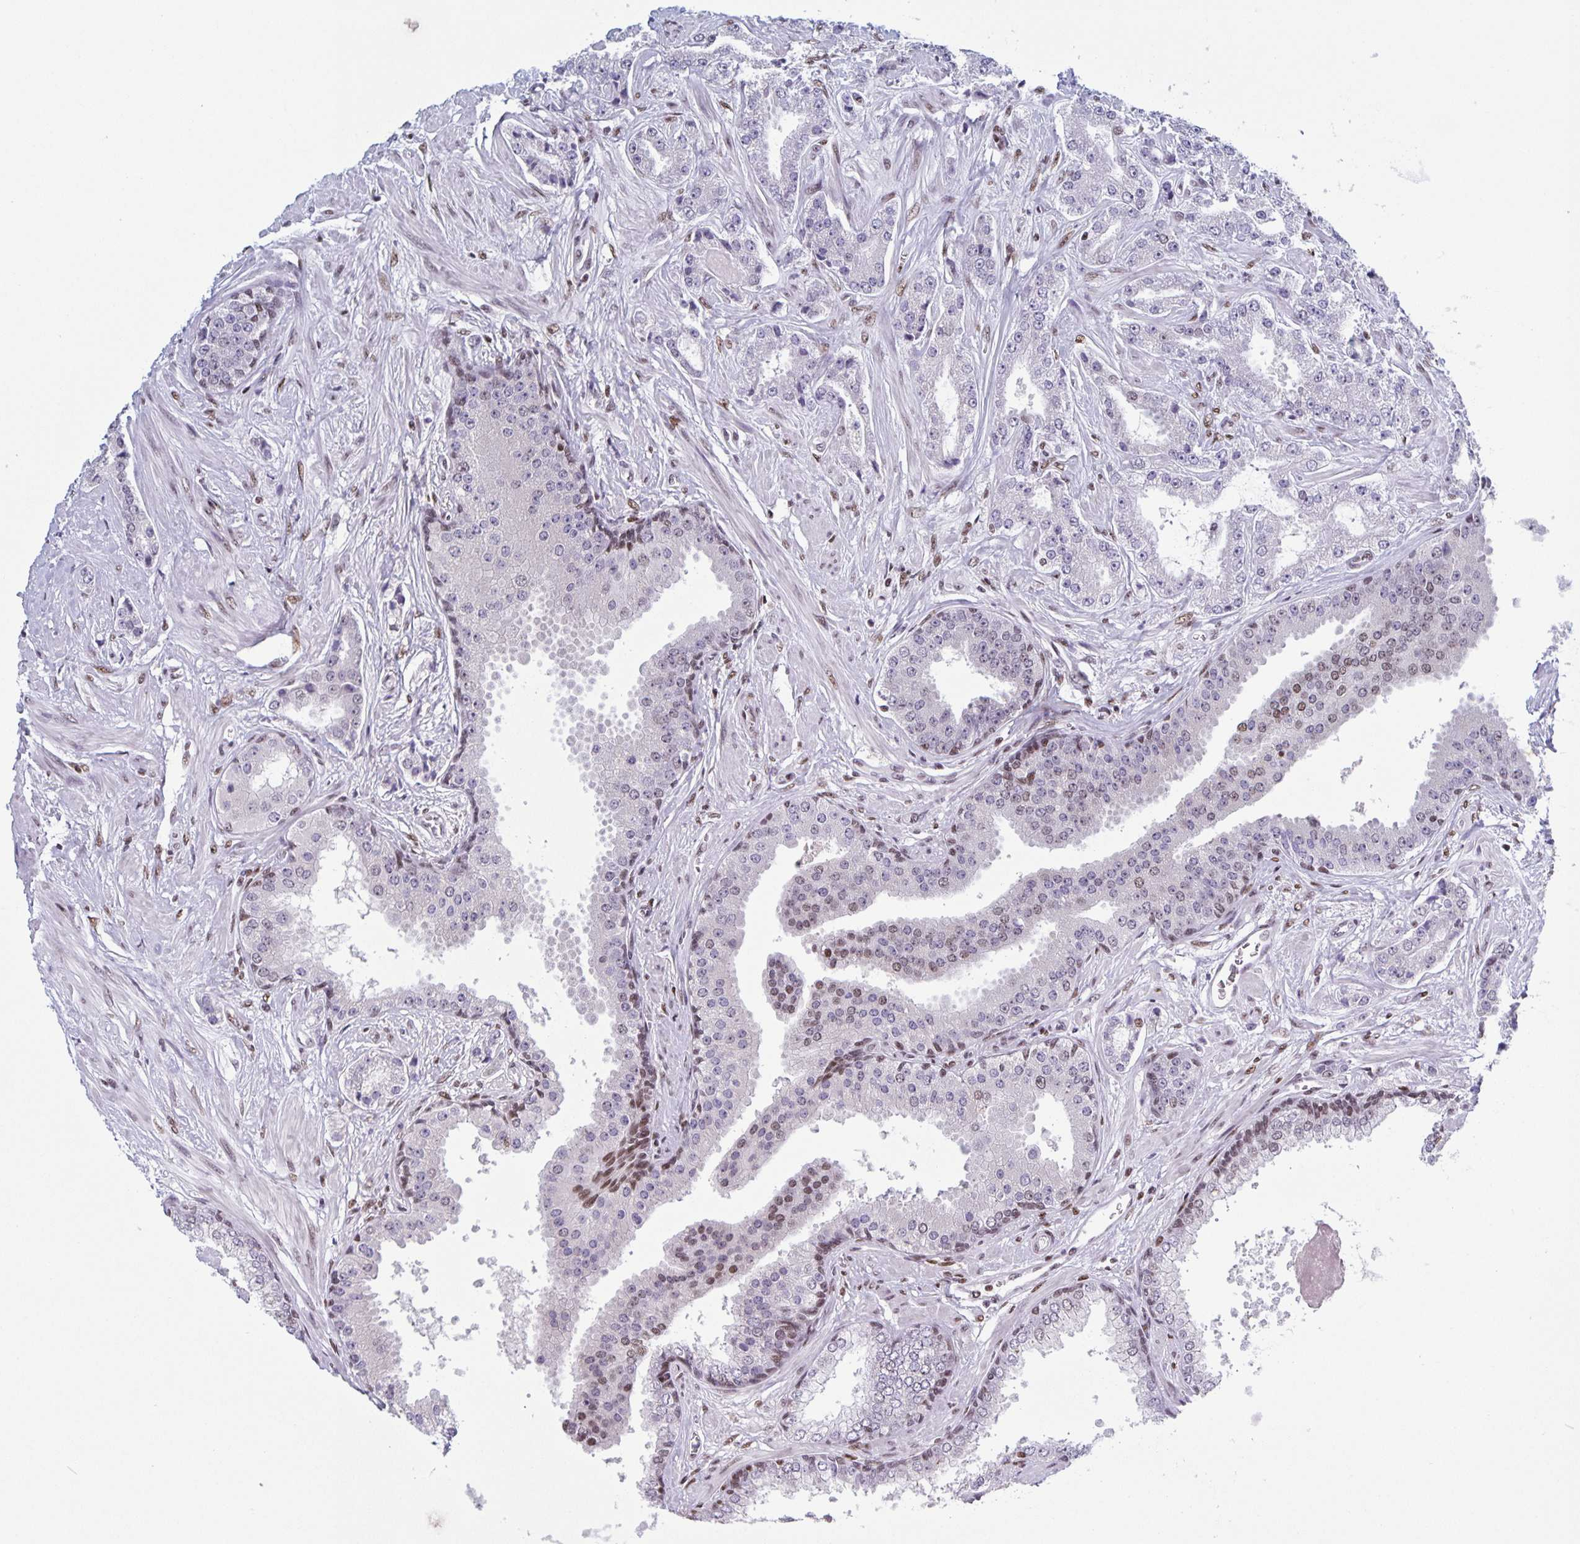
{"staining": {"intensity": "weak", "quantity": "<25%", "location": "nuclear"}, "tissue": "prostate cancer", "cell_type": "Tumor cells", "image_type": "cancer", "snomed": [{"axis": "morphology", "description": "Adenocarcinoma, Low grade"}, {"axis": "topography", "description": "Prostate"}], "caption": "An image of human prostate cancer is negative for staining in tumor cells.", "gene": "JUND", "patient": {"sex": "male", "age": 55}}